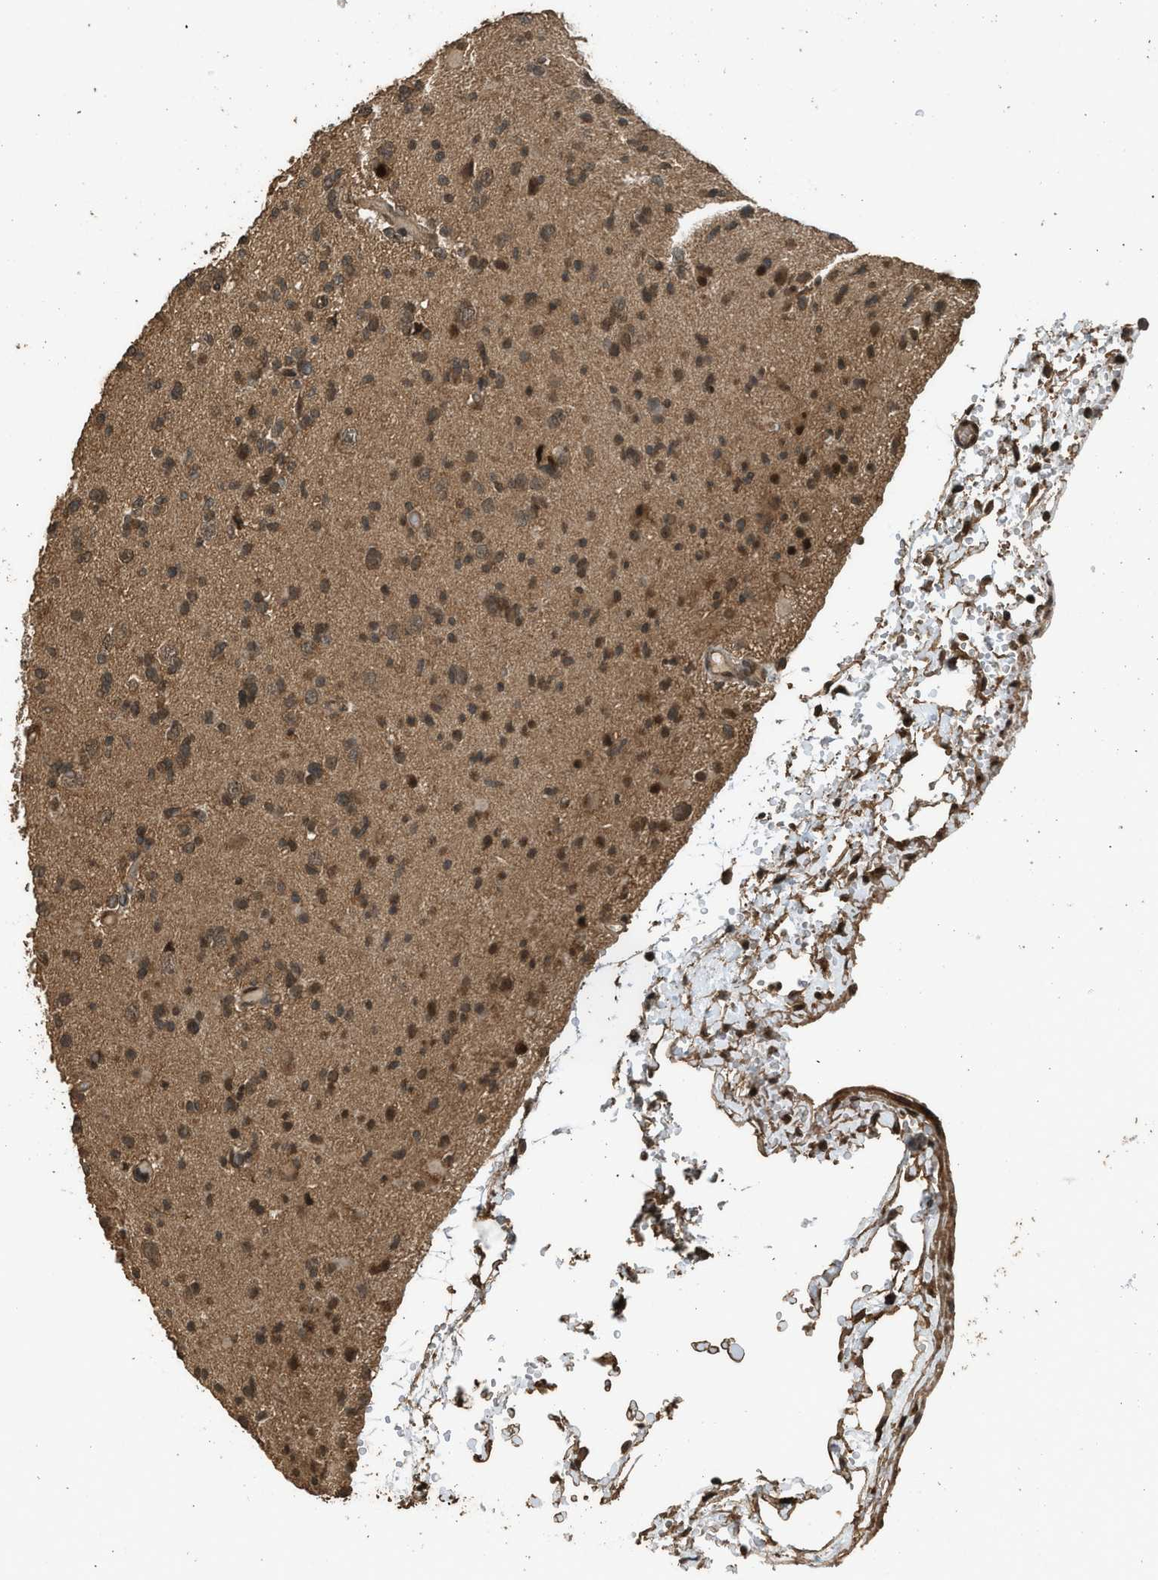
{"staining": {"intensity": "moderate", "quantity": ">75%", "location": "cytoplasmic/membranous,nuclear"}, "tissue": "glioma", "cell_type": "Tumor cells", "image_type": "cancer", "snomed": [{"axis": "morphology", "description": "Glioma, malignant, Low grade"}, {"axis": "topography", "description": "Brain"}], "caption": "A photomicrograph of malignant low-grade glioma stained for a protein displays moderate cytoplasmic/membranous and nuclear brown staining in tumor cells.", "gene": "MYBL2", "patient": {"sex": "female", "age": 22}}